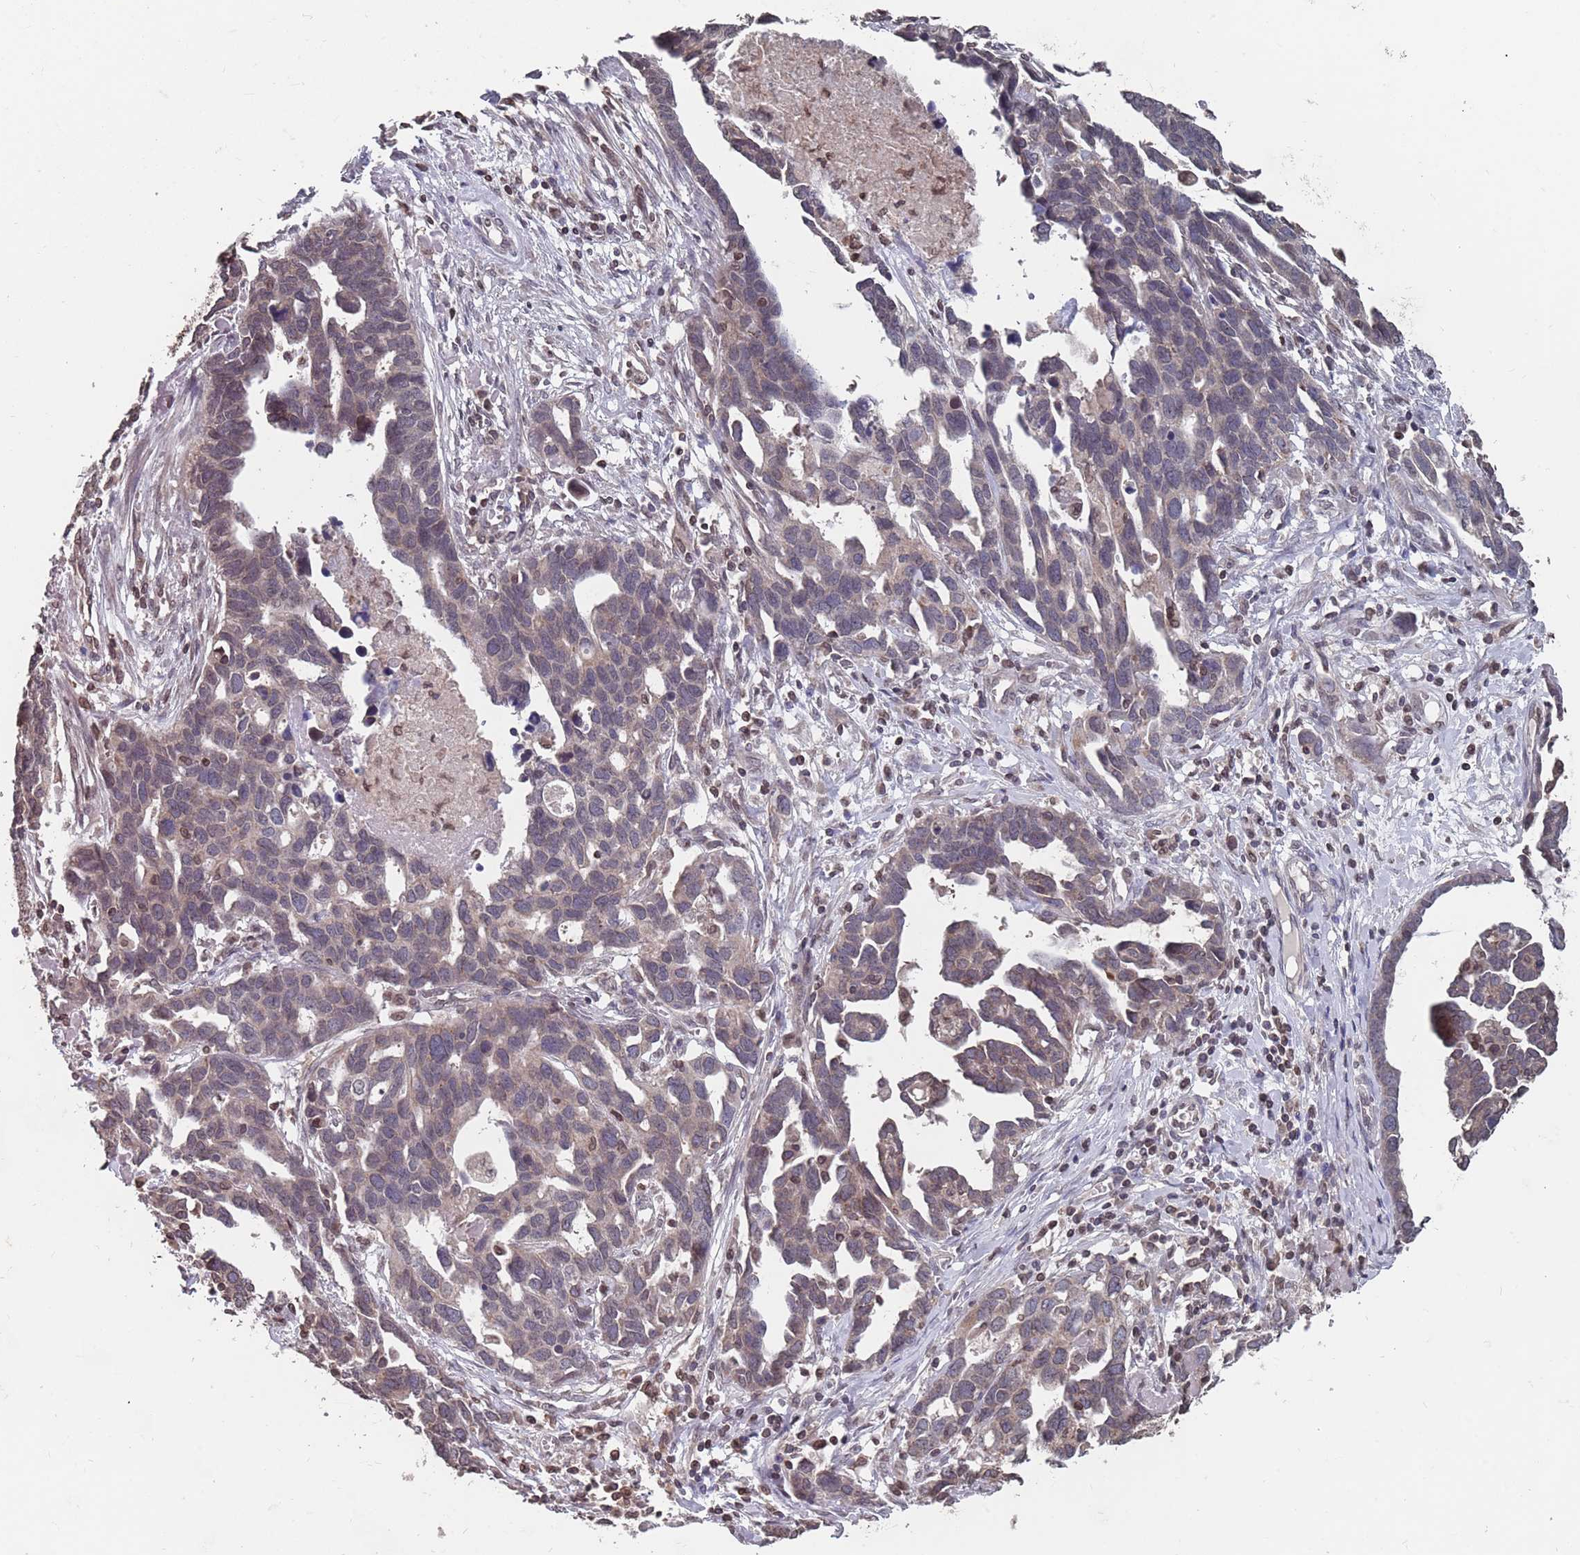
{"staining": {"intensity": "weak", "quantity": "25%-75%", "location": "nuclear"}, "tissue": "ovarian cancer", "cell_type": "Tumor cells", "image_type": "cancer", "snomed": [{"axis": "morphology", "description": "Cystadenocarcinoma, serous, NOS"}, {"axis": "topography", "description": "Ovary"}], "caption": "Serous cystadenocarcinoma (ovarian) stained for a protein (brown) displays weak nuclear positive expression in about 25%-75% of tumor cells.", "gene": "SDHAF3", "patient": {"sex": "female", "age": 54}}